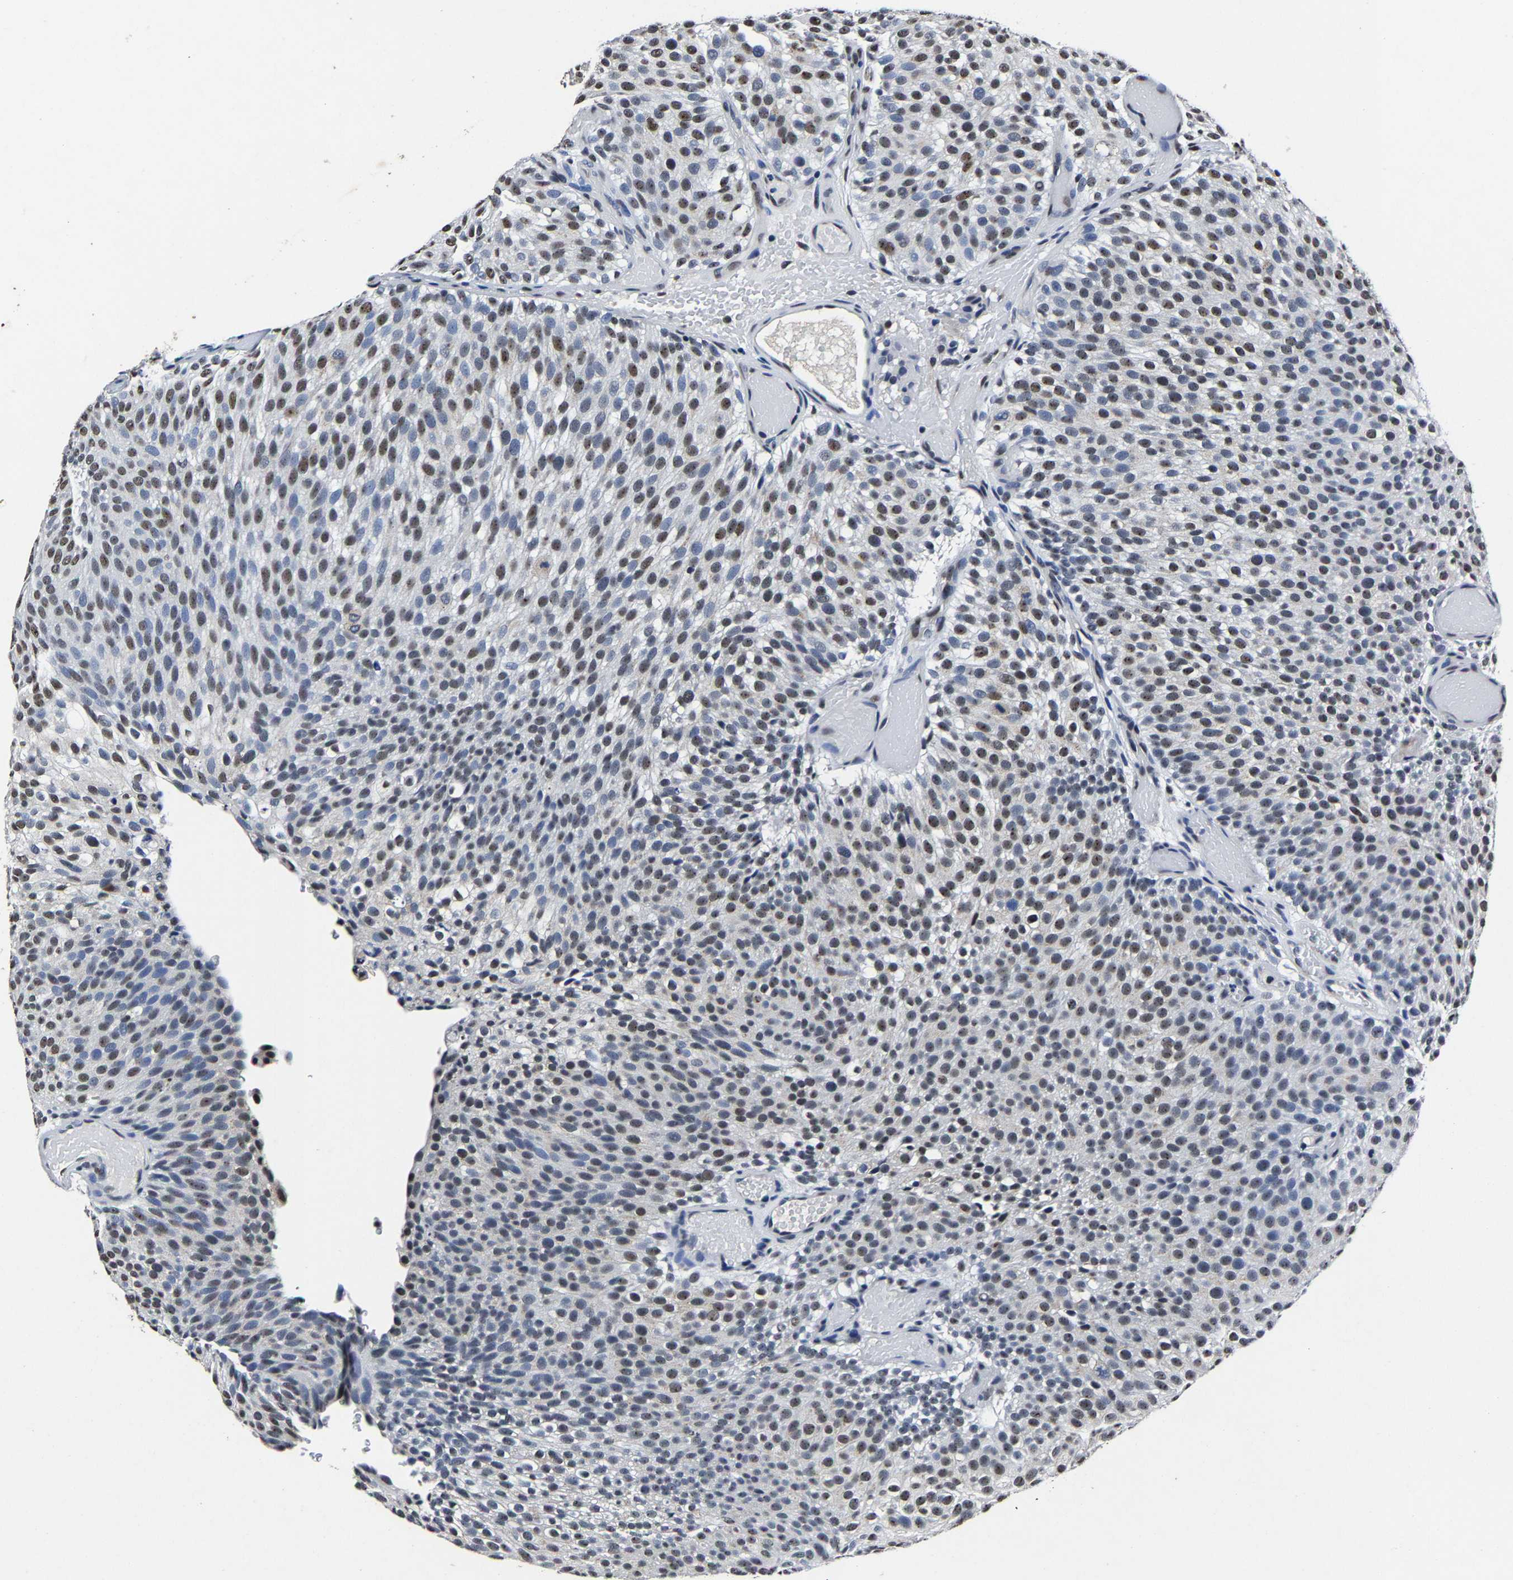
{"staining": {"intensity": "moderate", "quantity": "25%-75%", "location": "nuclear"}, "tissue": "urothelial cancer", "cell_type": "Tumor cells", "image_type": "cancer", "snomed": [{"axis": "morphology", "description": "Urothelial carcinoma, Low grade"}, {"axis": "topography", "description": "Urinary bladder"}], "caption": "Tumor cells exhibit medium levels of moderate nuclear expression in about 25%-75% of cells in human urothelial carcinoma (low-grade). (DAB (3,3'-diaminobenzidine) IHC, brown staining for protein, blue staining for nuclei).", "gene": "RBM45", "patient": {"sex": "male", "age": 78}}